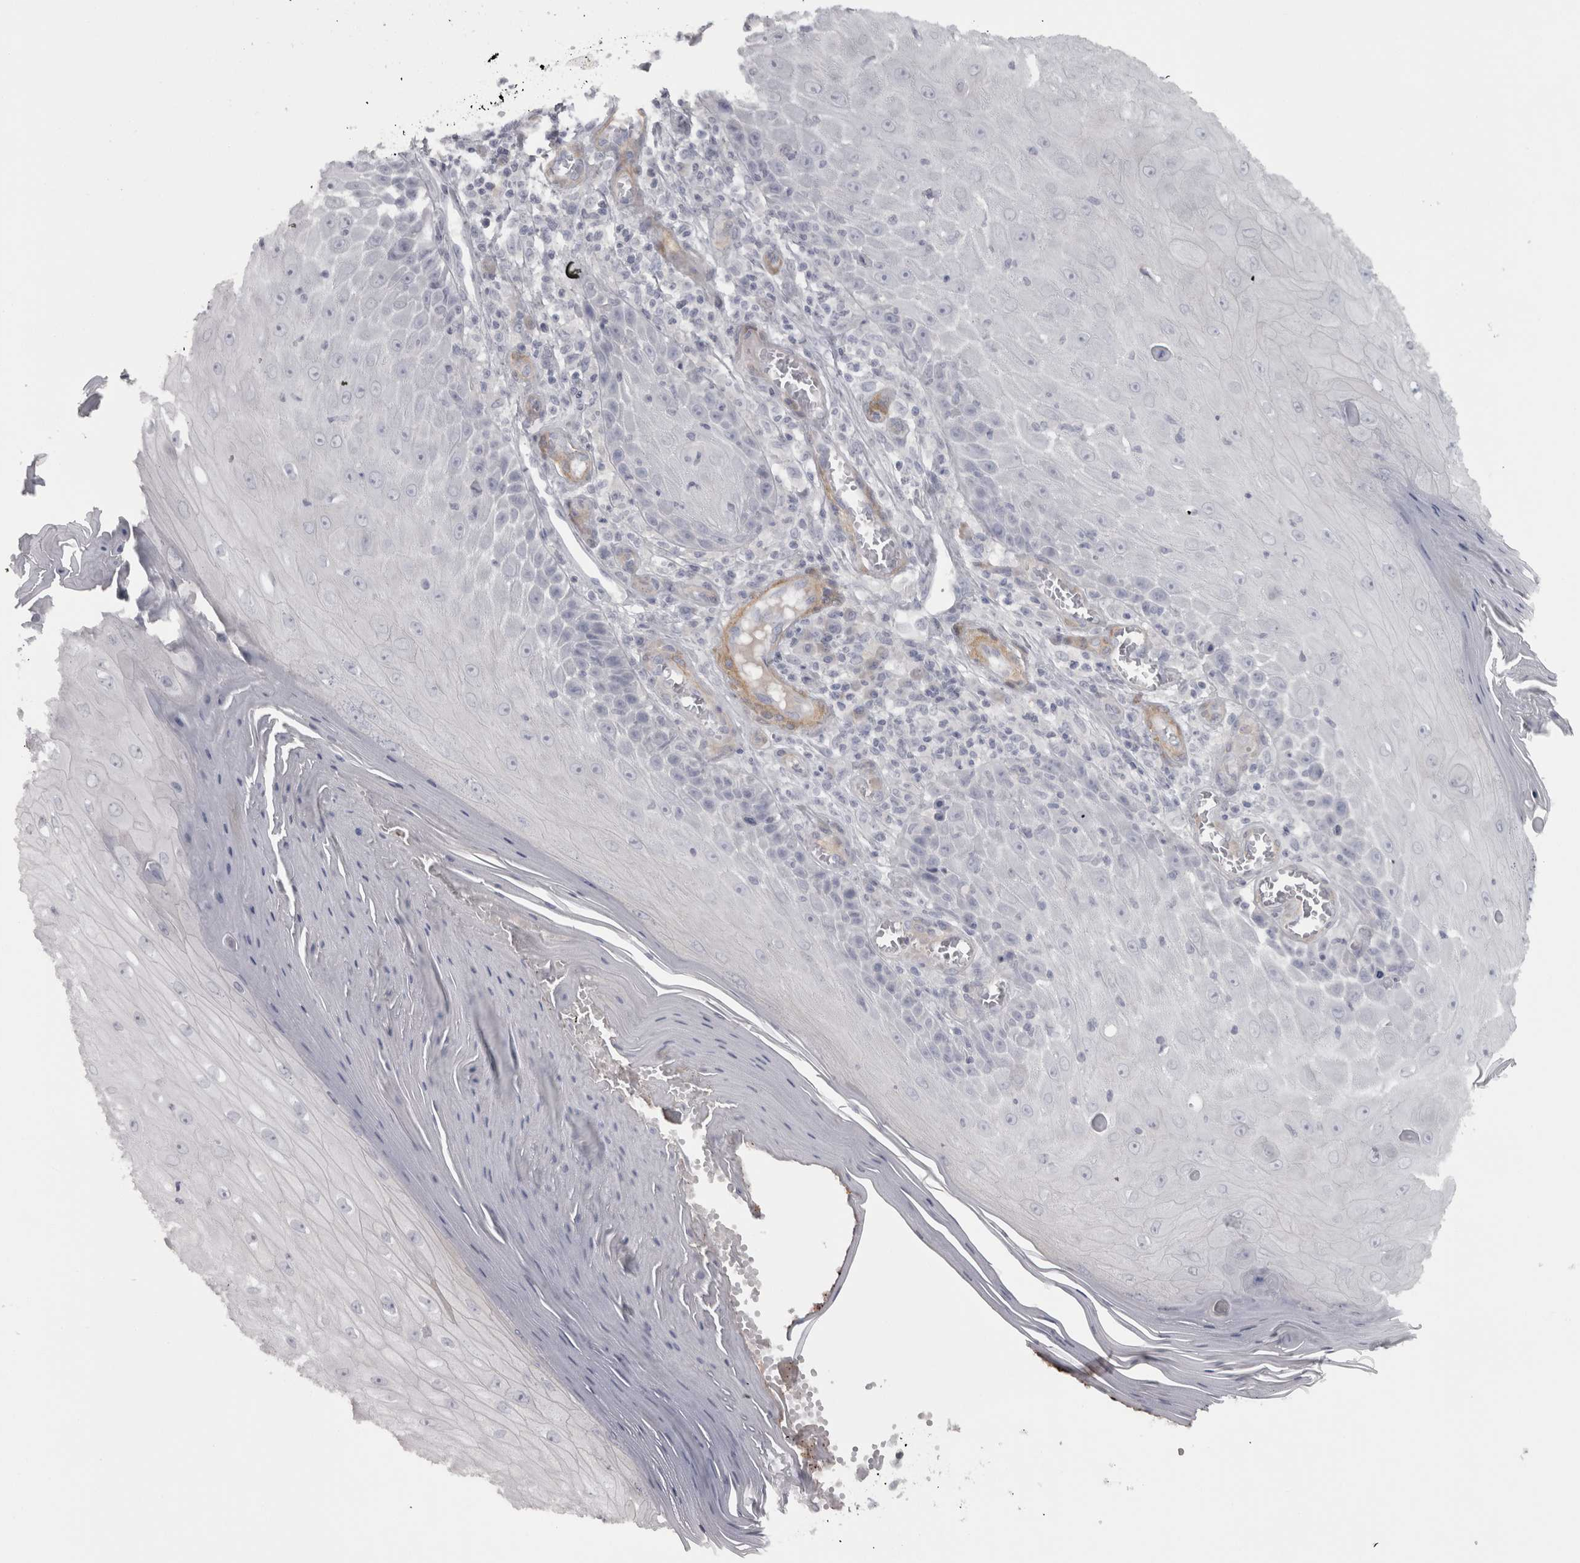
{"staining": {"intensity": "negative", "quantity": "none", "location": "none"}, "tissue": "skin cancer", "cell_type": "Tumor cells", "image_type": "cancer", "snomed": [{"axis": "morphology", "description": "Squamous cell carcinoma, NOS"}, {"axis": "topography", "description": "Skin"}], "caption": "Immunohistochemical staining of human skin squamous cell carcinoma reveals no significant expression in tumor cells.", "gene": "PPP1R12B", "patient": {"sex": "female", "age": 73}}